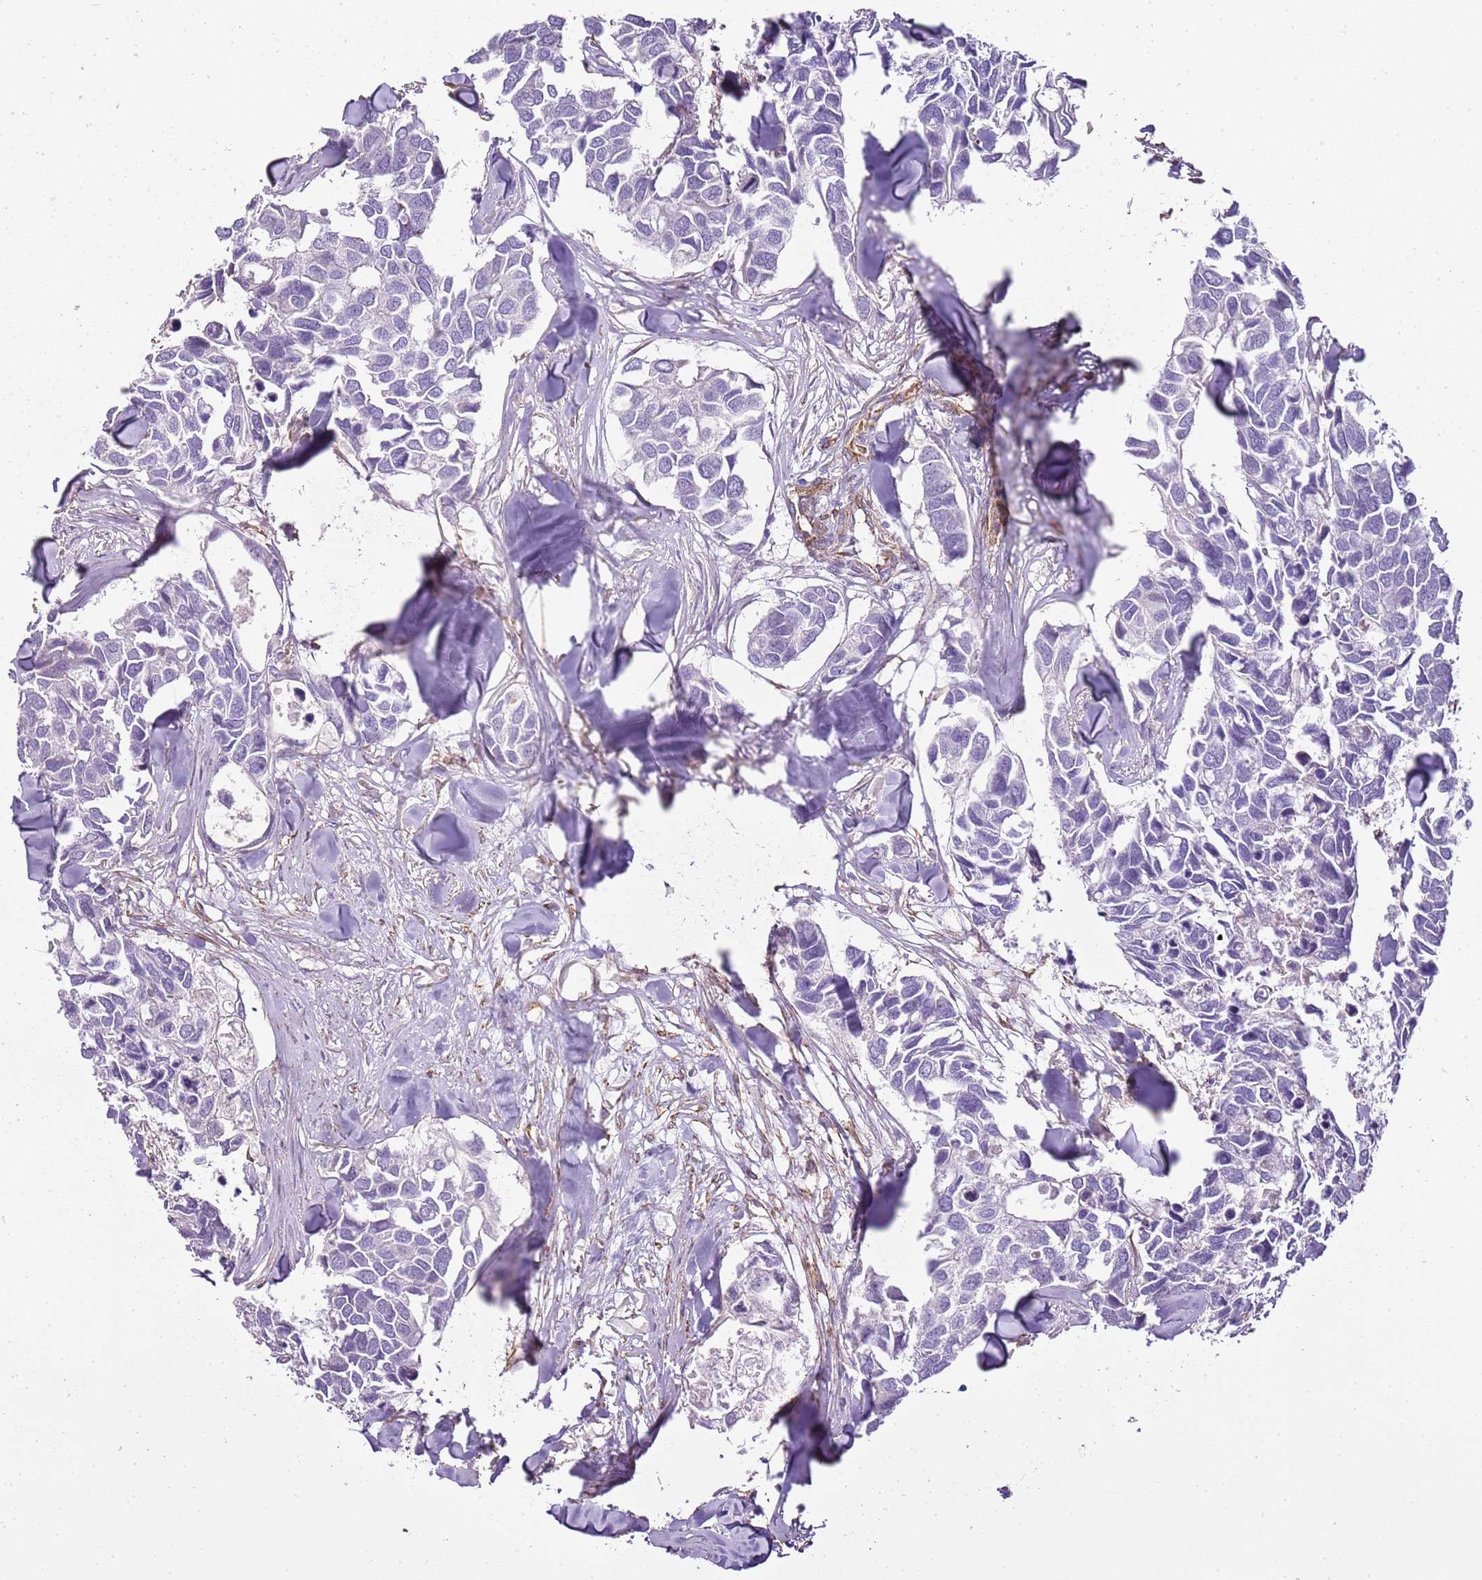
{"staining": {"intensity": "negative", "quantity": "none", "location": "none"}, "tissue": "breast cancer", "cell_type": "Tumor cells", "image_type": "cancer", "snomed": [{"axis": "morphology", "description": "Duct carcinoma"}, {"axis": "topography", "description": "Breast"}], "caption": "Protein analysis of intraductal carcinoma (breast) shows no significant staining in tumor cells.", "gene": "CTDSPL", "patient": {"sex": "female", "age": 83}}